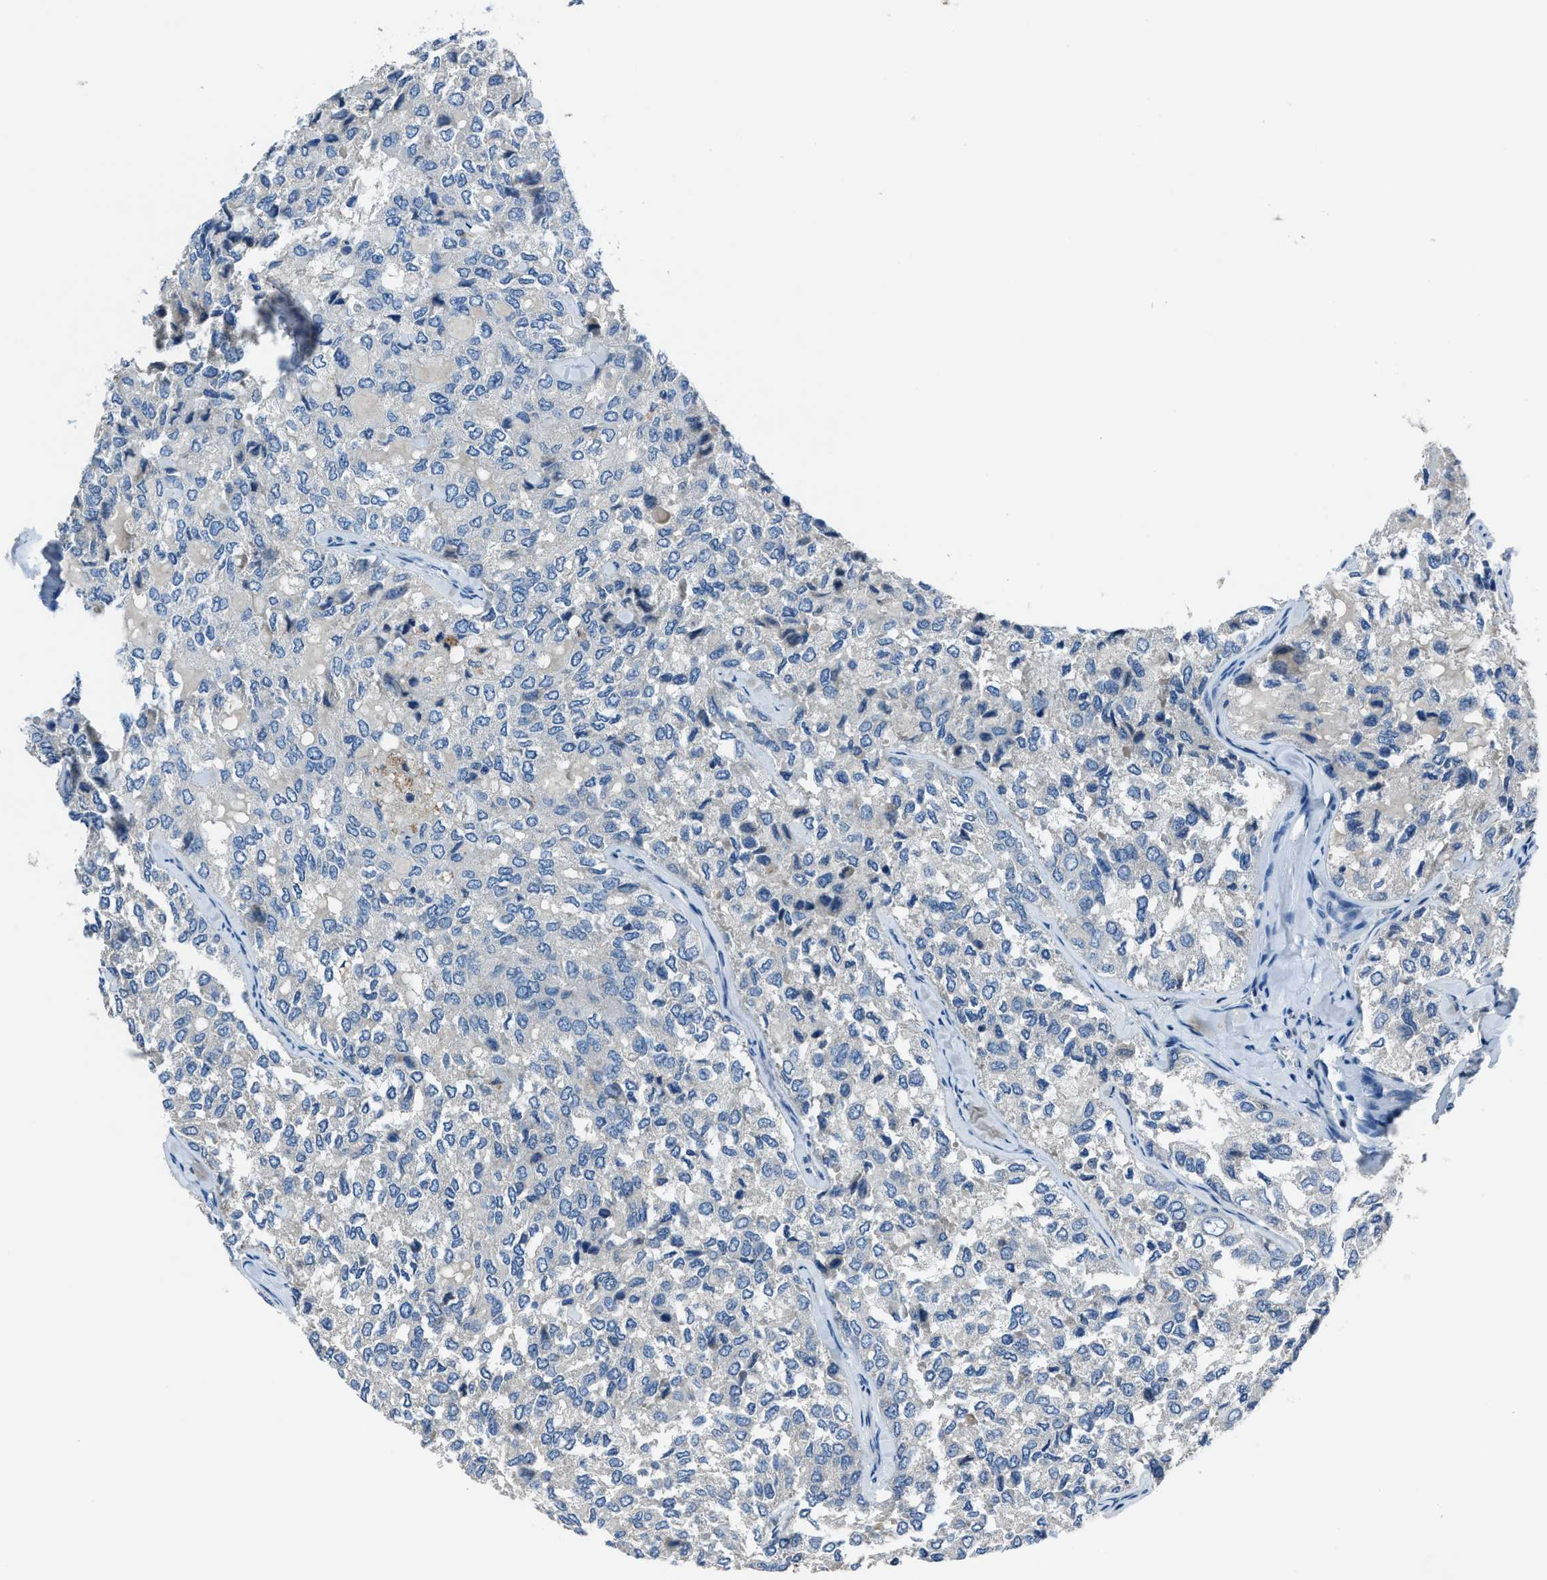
{"staining": {"intensity": "negative", "quantity": "none", "location": "none"}, "tissue": "thyroid cancer", "cell_type": "Tumor cells", "image_type": "cancer", "snomed": [{"axis": "morphology", "description": "Follicular adenoma carcinoma, NOS"}, {"axis": "topography", "description": "Thyroid gland"}], "caption": "Human thyroid cancer (follicular adenoma carcinoma) stained for a protein using IHC reveals no staining in tumor cells.", "gene": "ADAM2", "patient": {"sex": "male", "age": 75}}